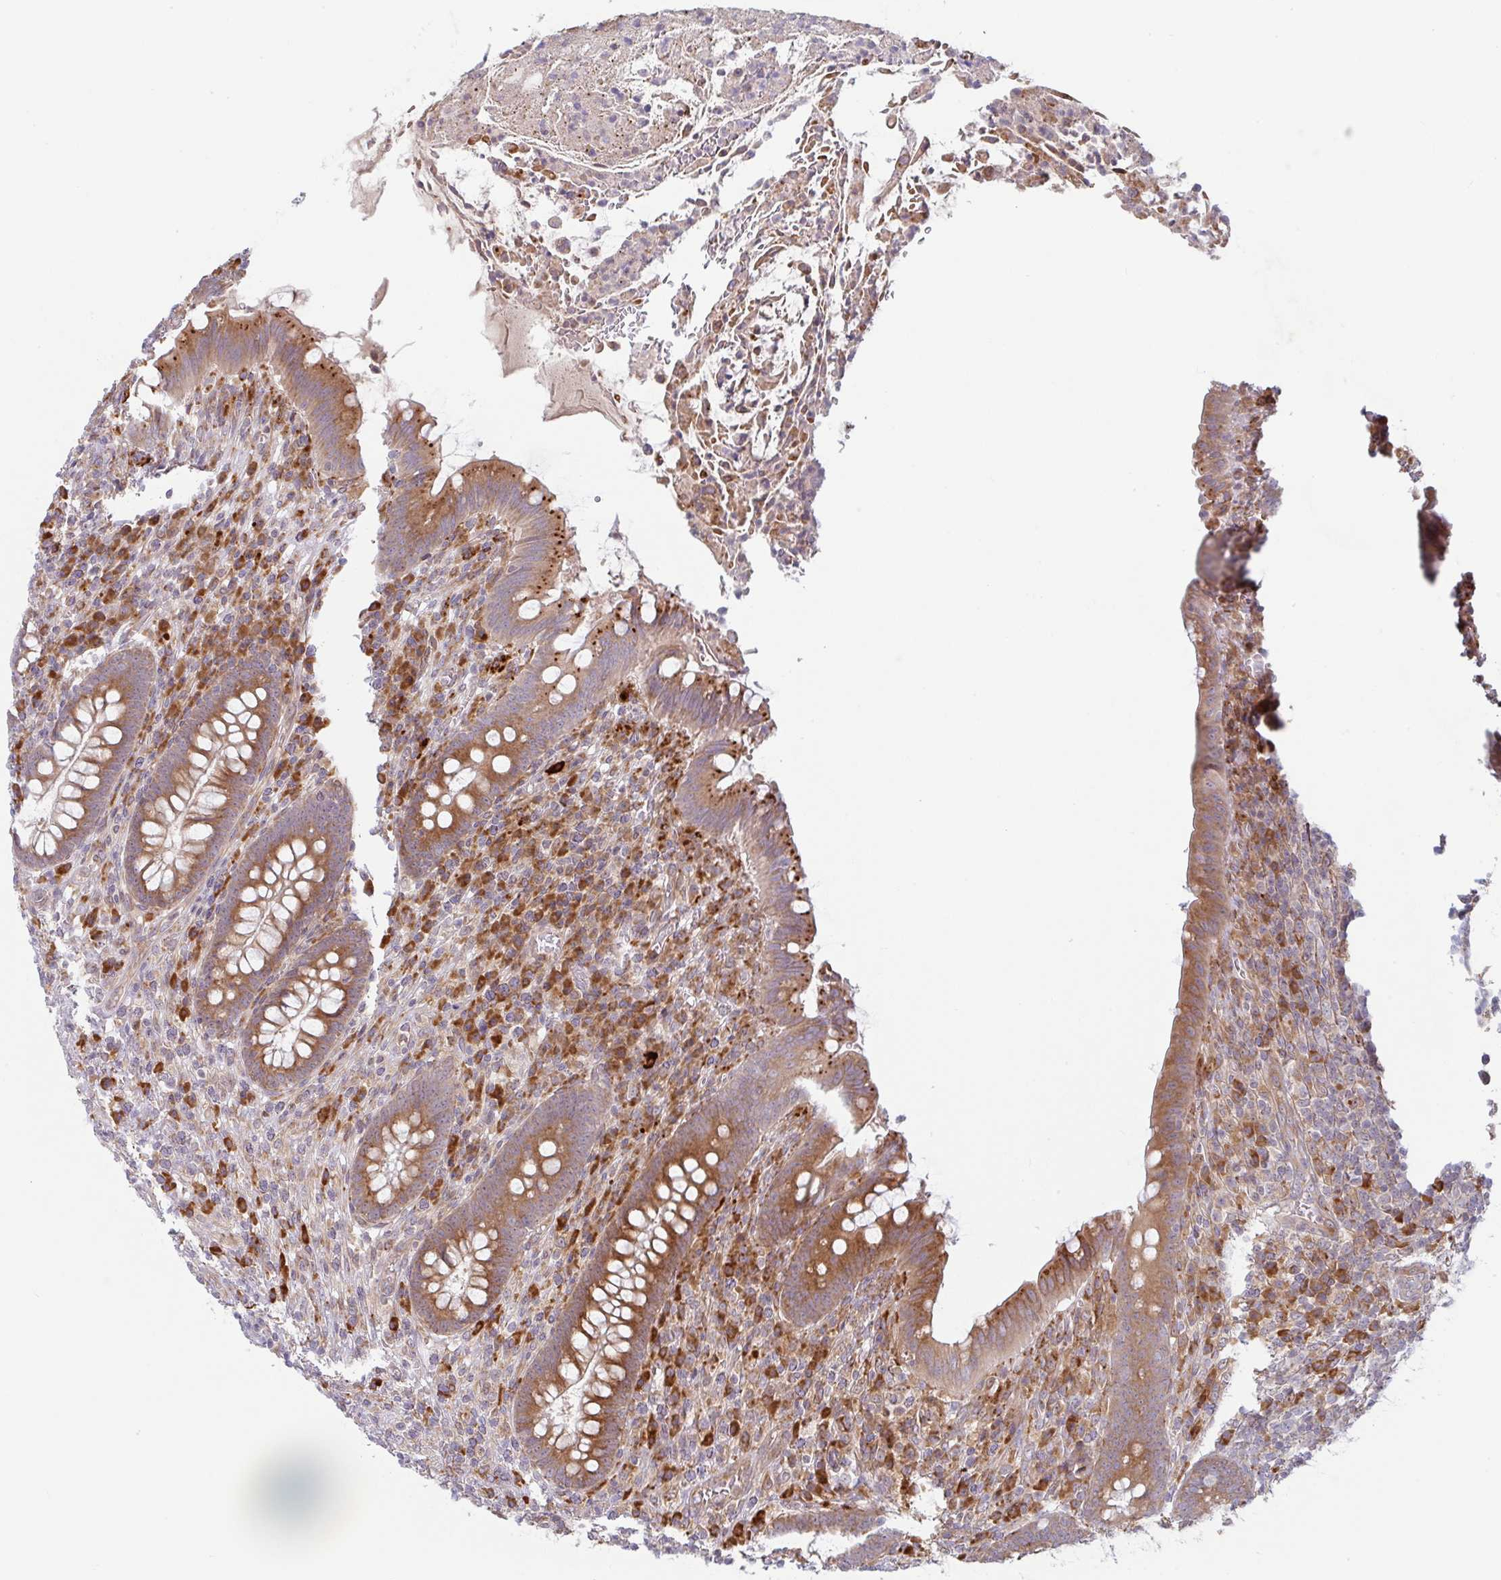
{"staining": {"intensity": "moderate", "quantity": ">75%", "location": "cytoplasmic/membranous"}, "tissue": "appendix", "cell_type": "Glandular cells", "image_type": "normal", "snomed": [{"axis": "morphology", "description": "Normal tissue, NOS"}, {"axis": "topography", "description": "Appendix"}], "caption": "The micrograph reveals a brown stain indicating the presence of a protein in the cytoplasmic/membranous of glandular cells in appendix. Immunohistochemistry (ihc) stains the protein in brown and the nuclei are stained blue.", "gene": "RIT1", "patient": {"sex": "female", "age": 43}}